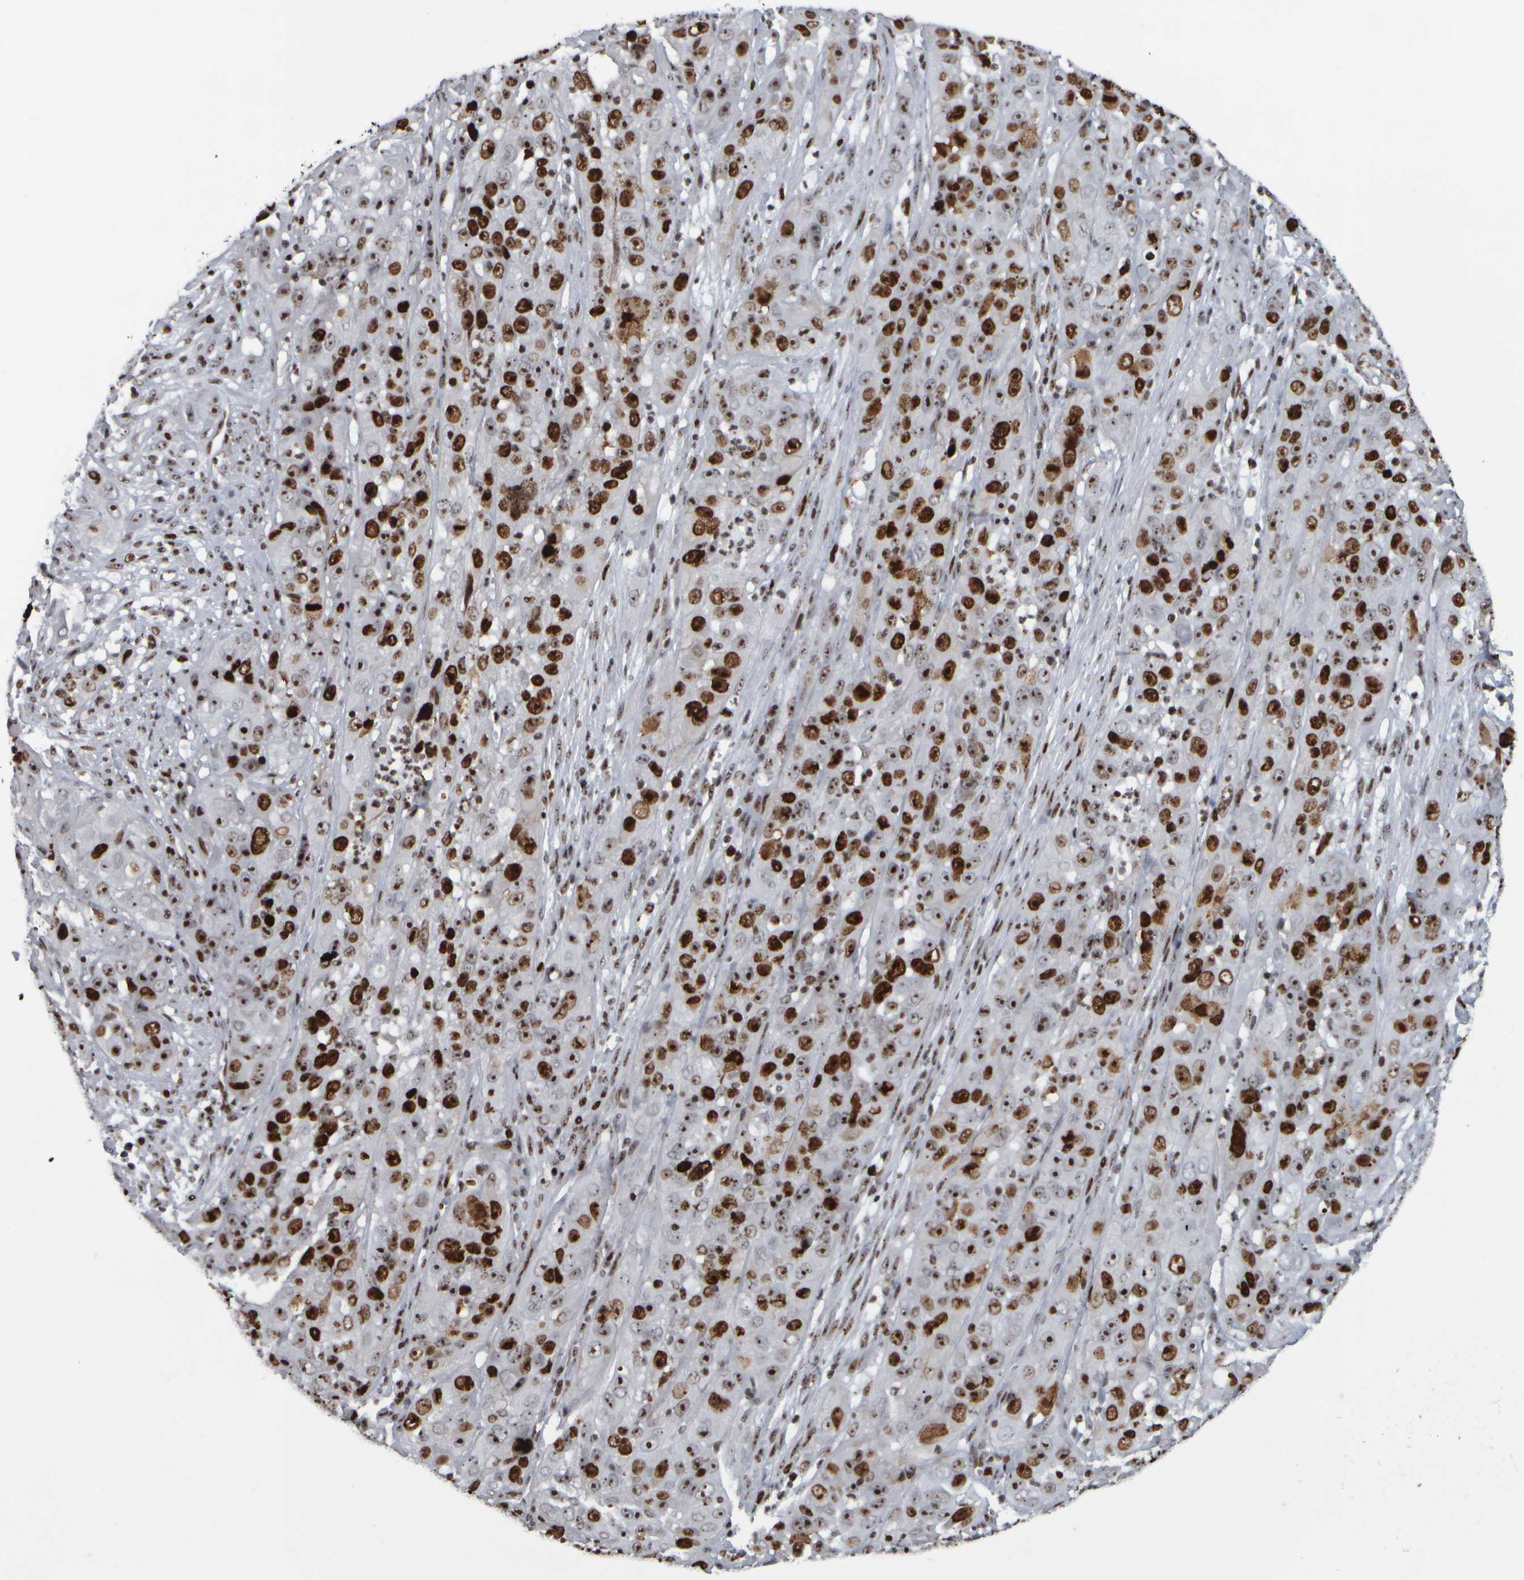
{"staining": {"intensity": "strong", "quantity": ">75%", "location": "nuclear"}, "tissue": "cervical cancer", "cell_type": "Tumor cells", "image_type": "cancer", "snomed": [{"axis": "morphology", "description": "Squamous cell carcinoma, NOS"}, {"axis": "topography", "description": "Cervix"}], "caption": "The immunohistochemical stain shows strong nuclear staining in tumor cells of cervical squamous cell carcinoma tissue.", "gene": "TOP2B", "patient": {"sex": "female", "age": 32}}